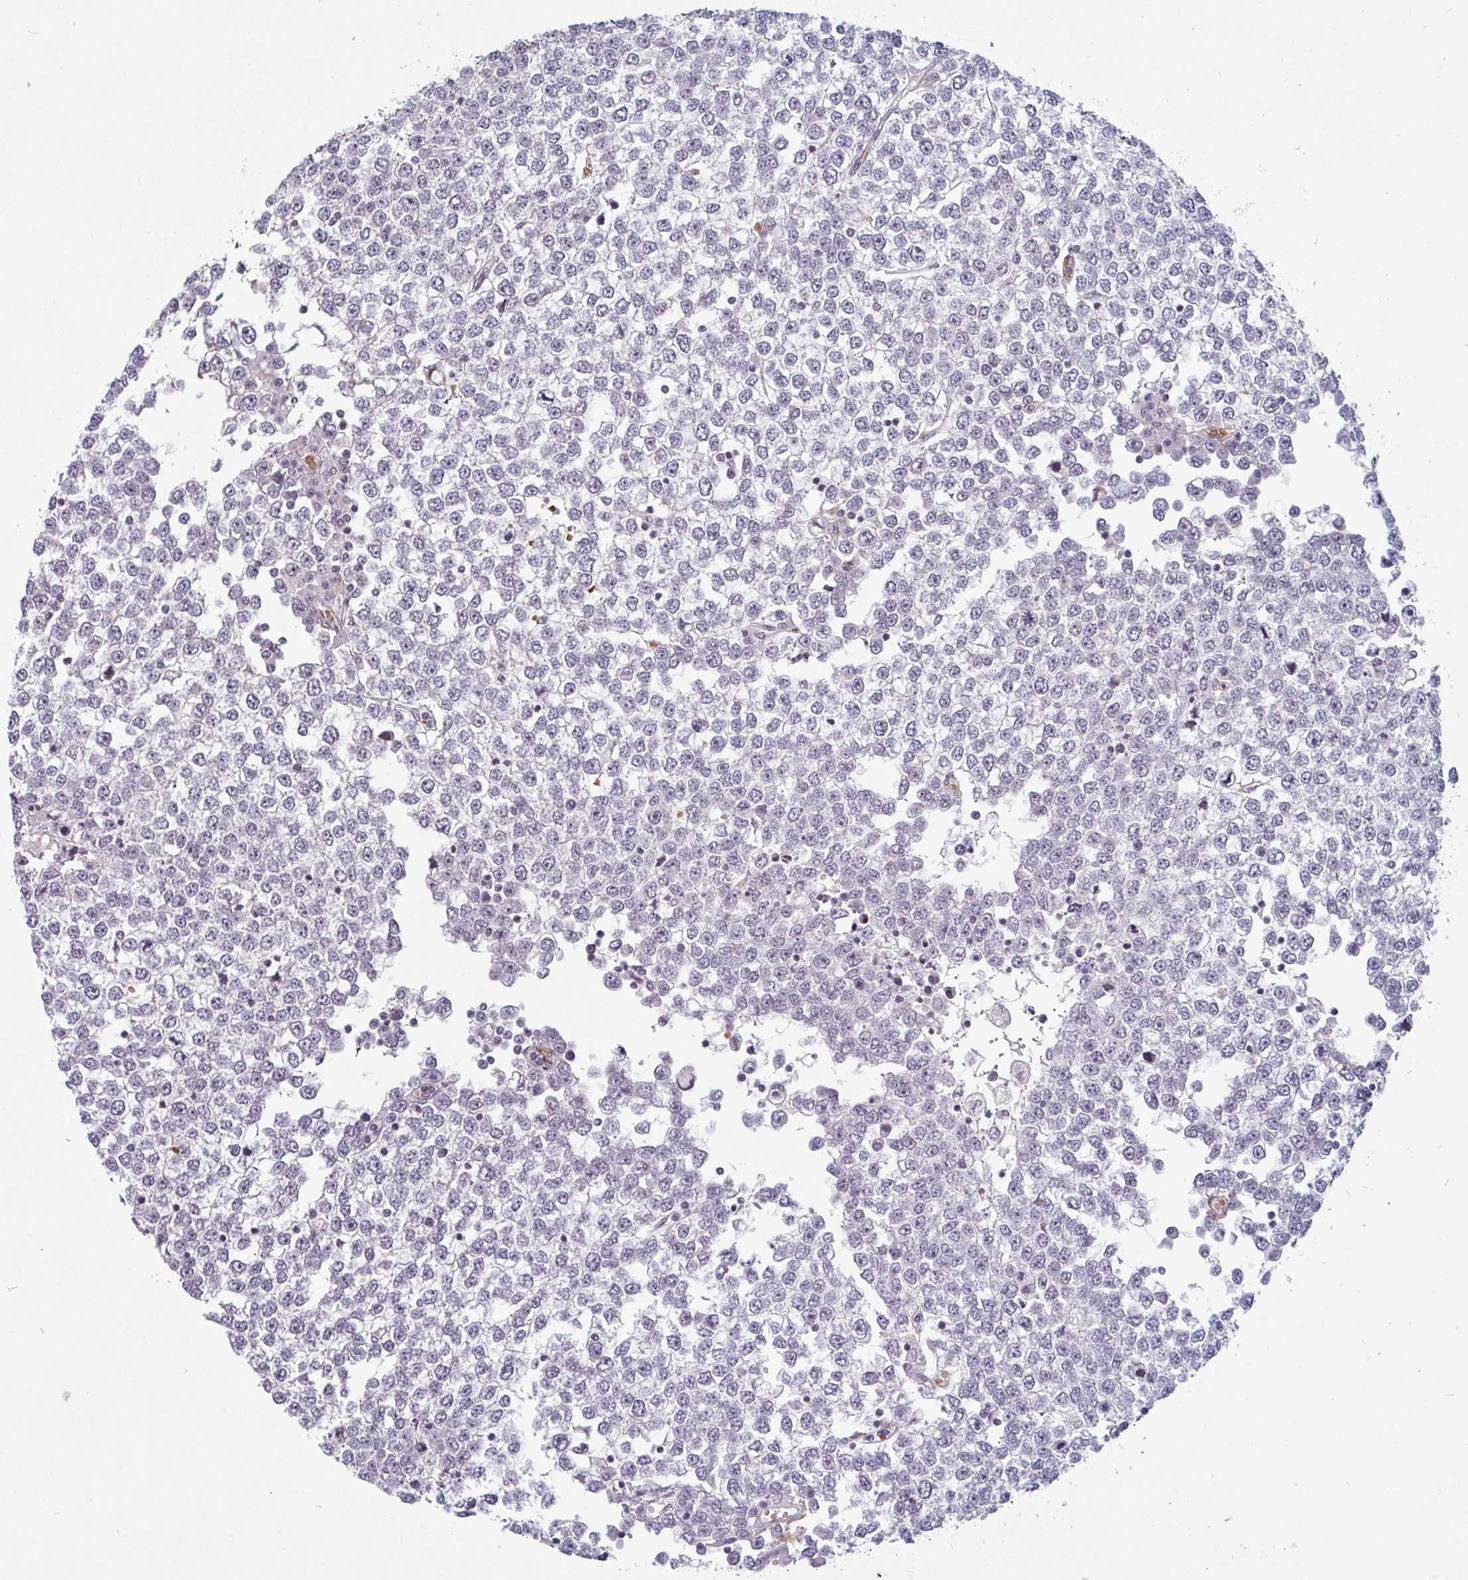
{"staining": {"intensity": "negative", "quantity": "none", "location": "none"}, "tissue": "testis cancer", "cell_type": "Tumor cells", "image_type": "cancer", "snomed": [{"axis": "morphology", "description": "Seminoma, NOS"}, {"axis": "topography", "description": "Testis"}], "caption": "Immunohistochemistry (IHC) photomicrograph of neoplastic tissue: human testis cancer stained with DAB displays no significant protein expression in tumor cells.", "gene": "TMEM119", "patient": {"sex": "male", "age": 65}}